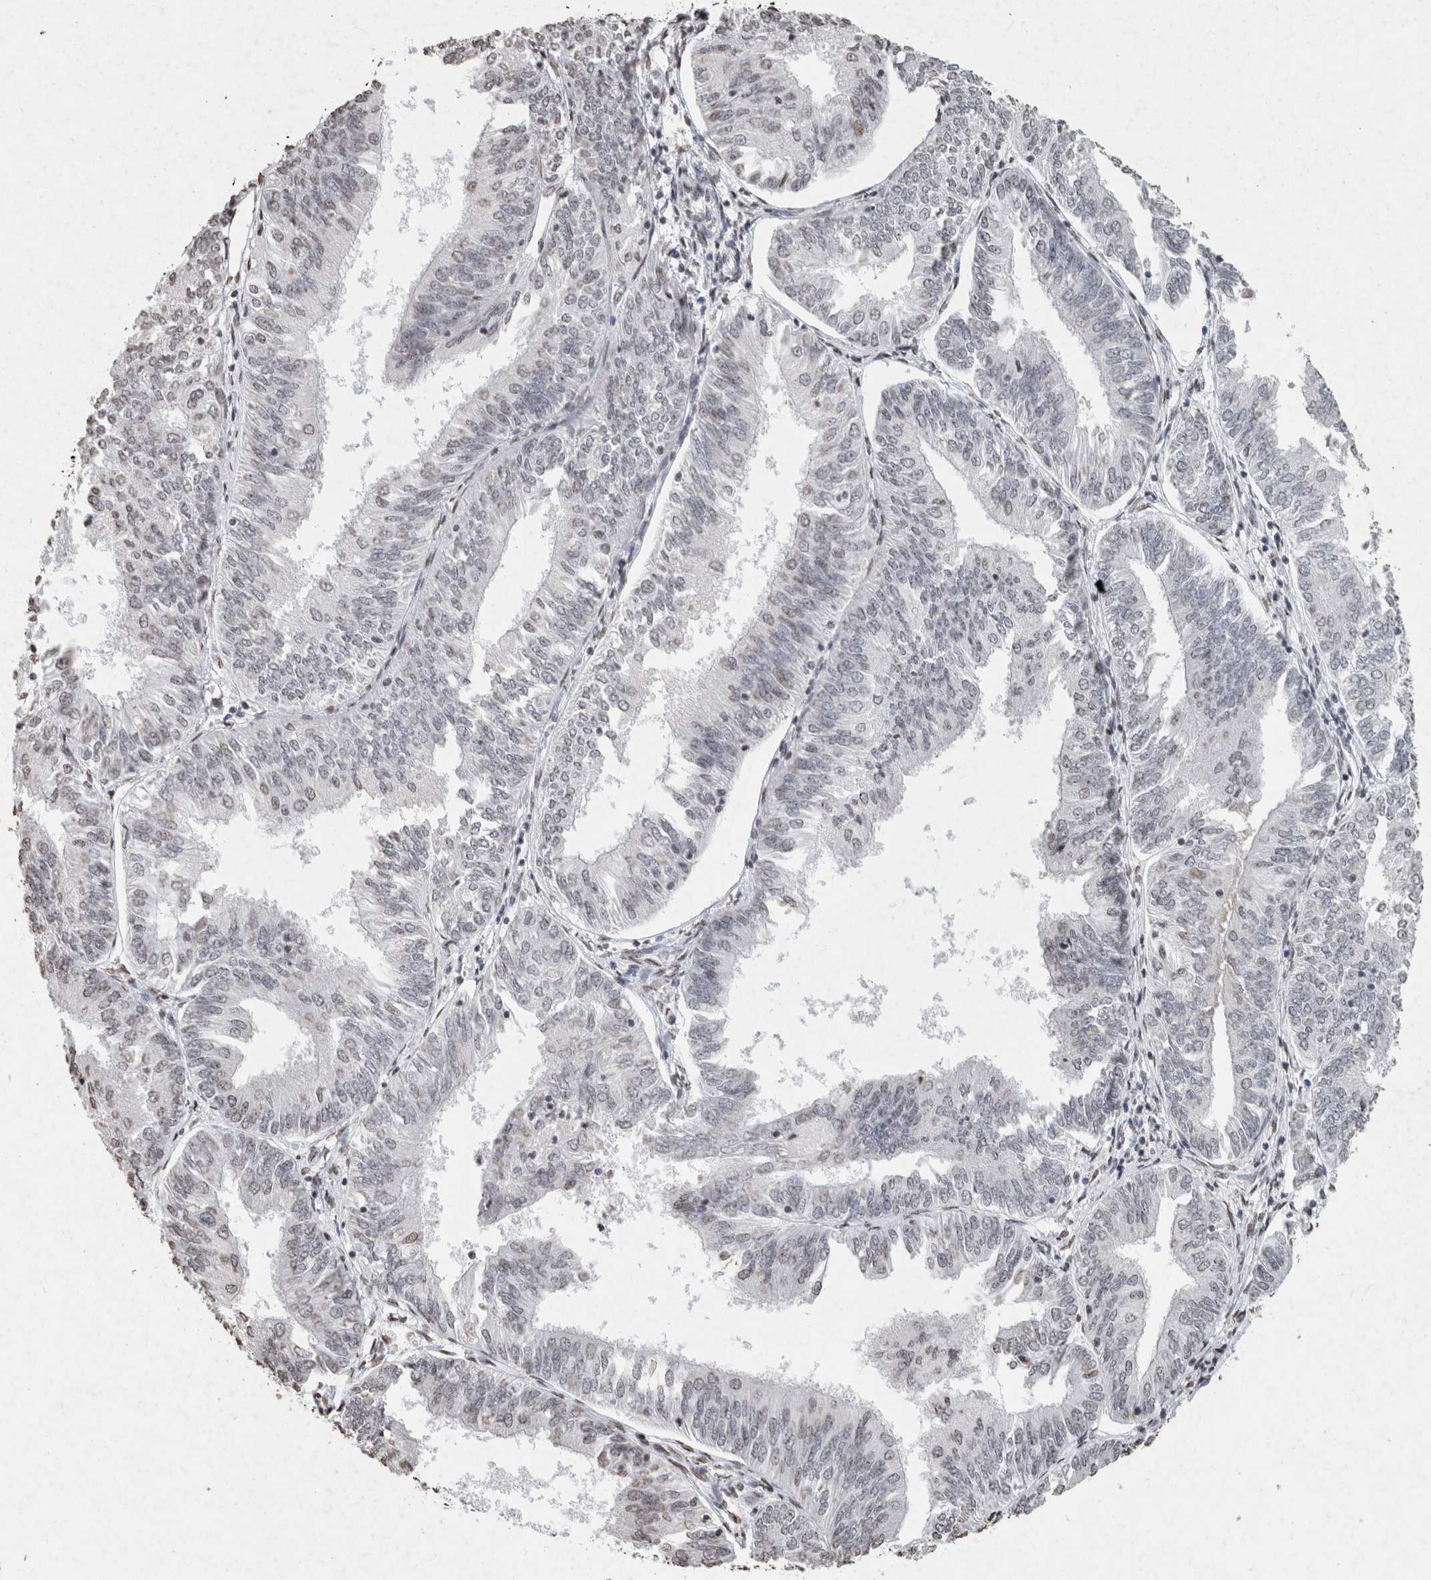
{"staining": {"intensity": "negative", "quantity": "none", "location": "none"}, "tissue": "endometrial cancer", "cell_type": "Tumor cells", "image_type": "cancer", "snomed": [{"axis": "morphology", "description": "Adenocarcinoma, NOS"}, {"axis": "topography", "description": "Endometrium"}], "caption": "This photomicrograph is of endometrial cancer (adenocarcinoma) stained with IHC to label a protein in brown with the nuclei are counter-stained blue. There is no positivity in tumor cells.", "gene": "CNTN1", "patient": {"sex": "female", "age": 58}}